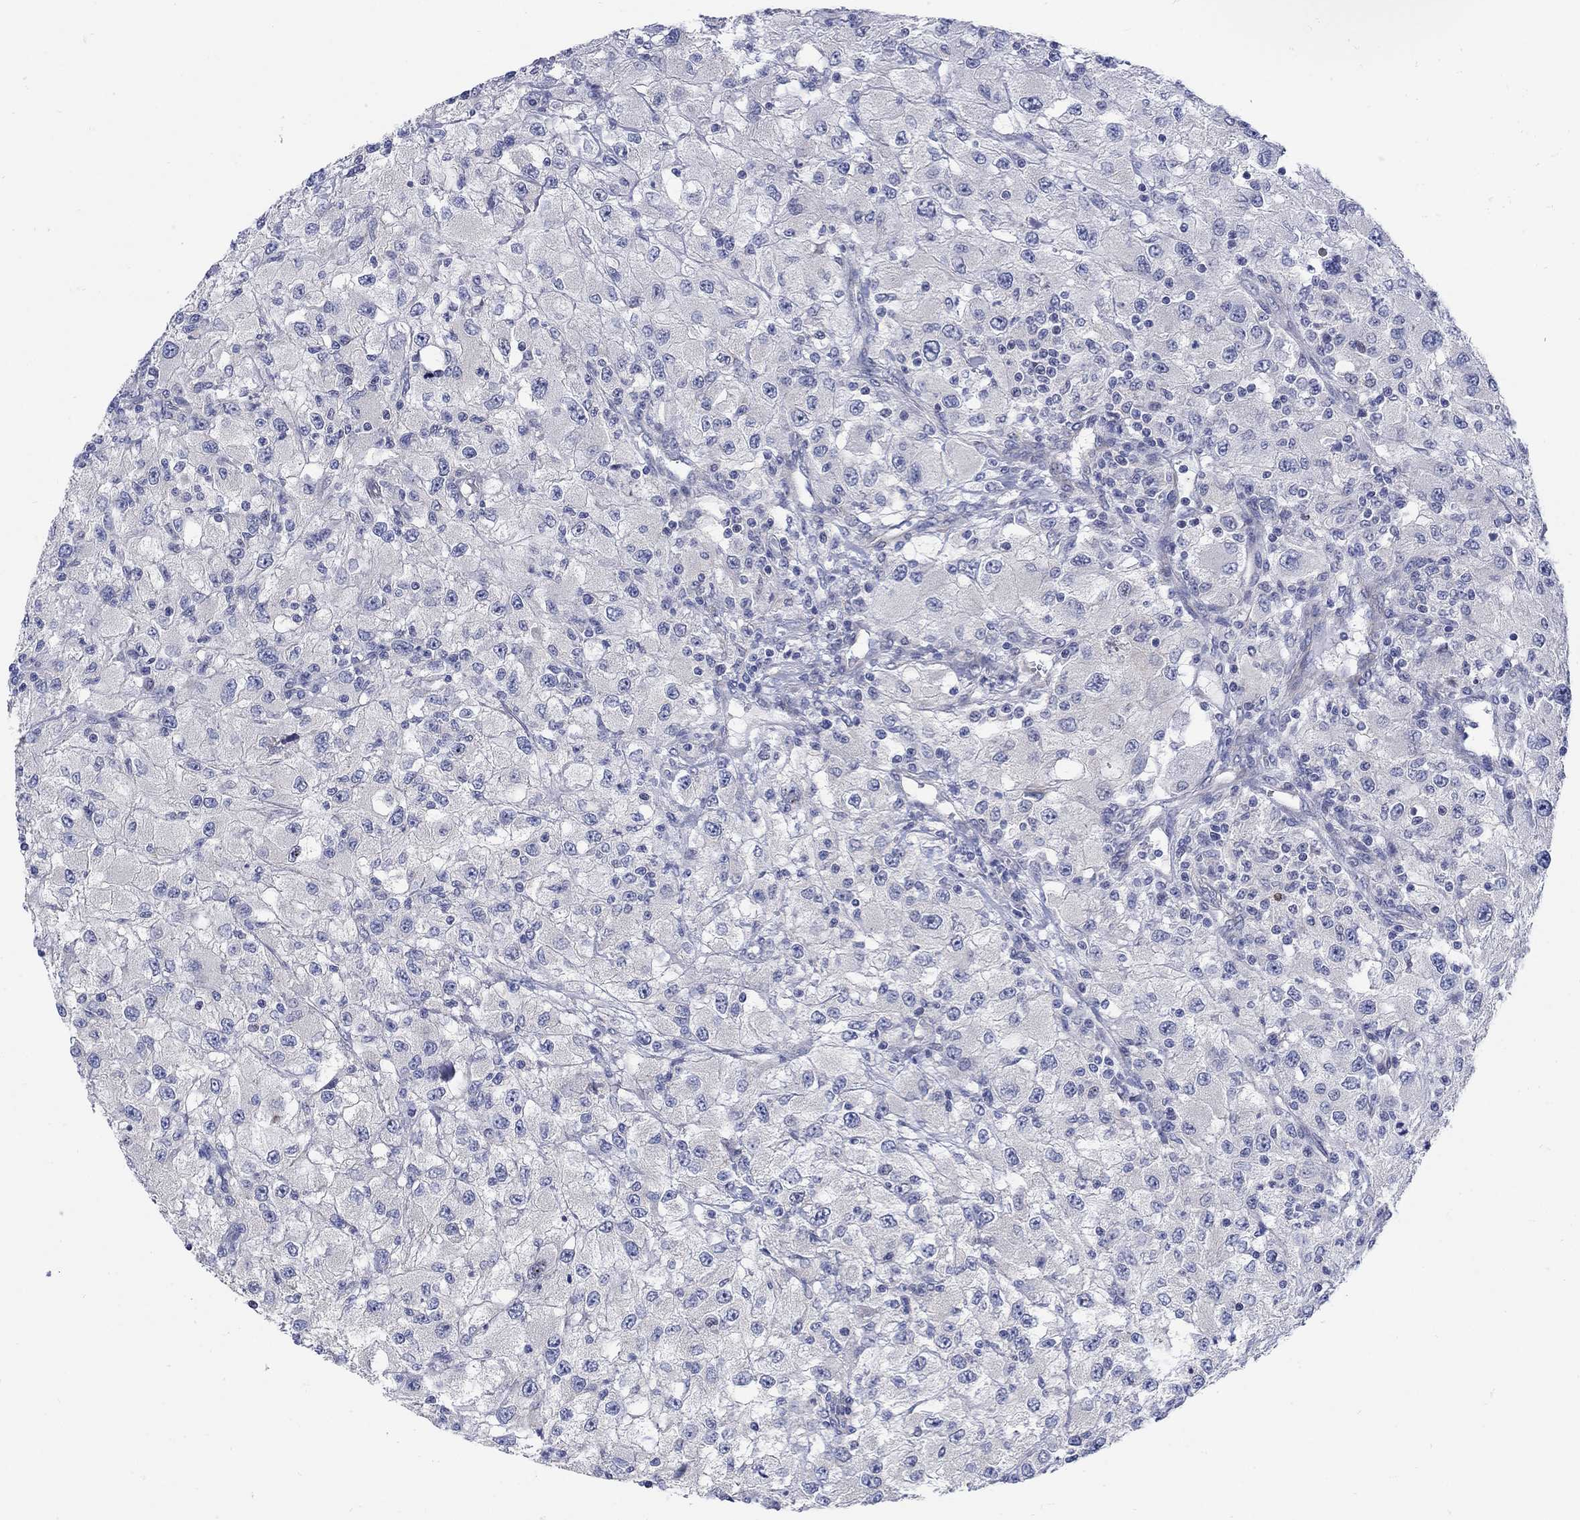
{"staining": {"intensity": "negative", "quantity": "none", "location": "none"}, "tissue": "renal cancer", "cell_type": "Tumor cells", "image_type": "cancer", "snomed": [{"axis": "morphology", "description": "Adenocarcinoma, NOS"}, {"axis": "topography", "description": "Kidney"}], "caption": "Immunohistochemistry image of human adenocarcinoma (renal) stained for a protein (brown), which demonstrates no expression in tumor cells.", "gene": "SCN7A", "patient": {"sex": "female", "age": 67}}